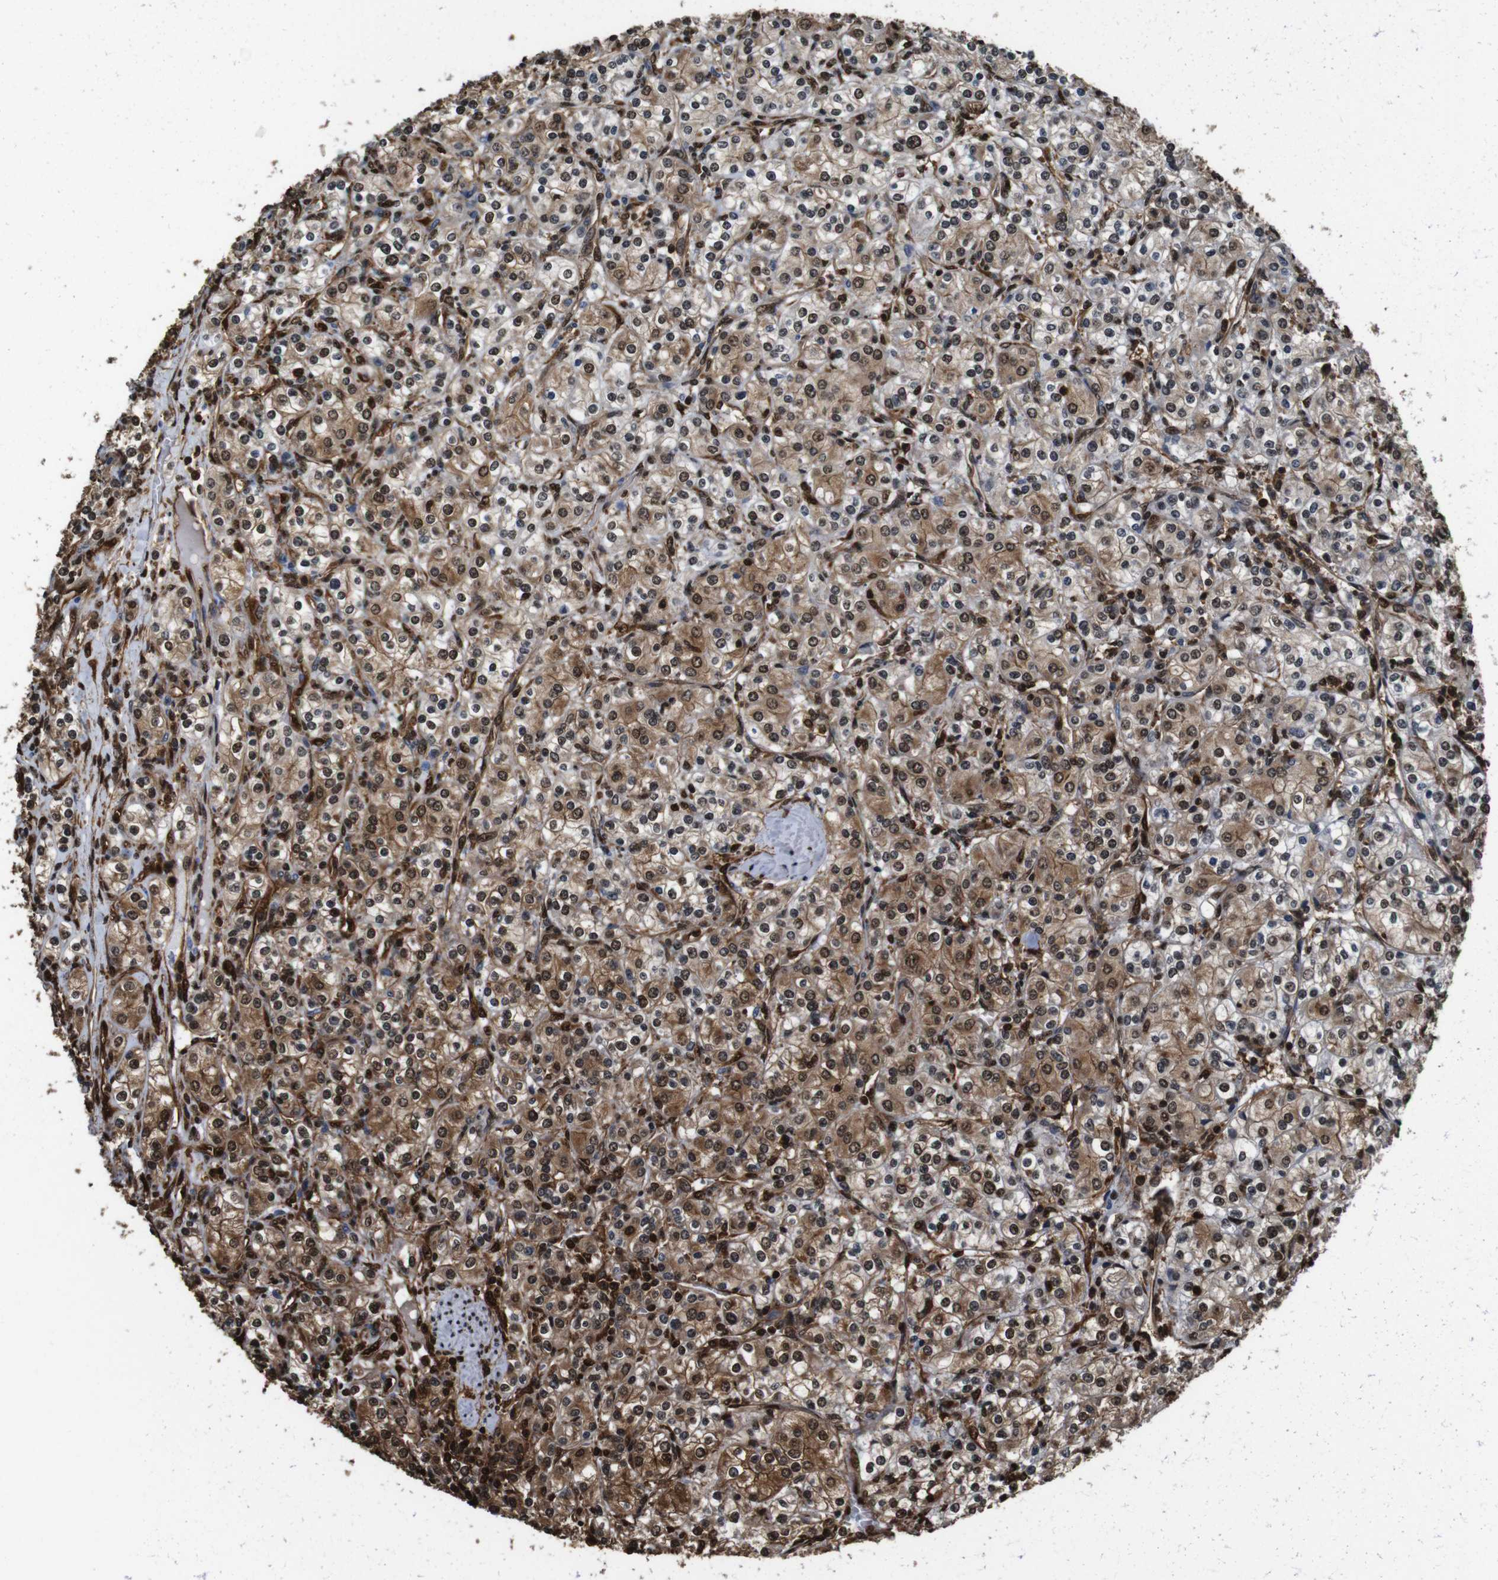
{"staining": {"intensity": "strong", "quantity": ">75%", "location": "cytoplasmic/membranous,nuclear"}, "tissue": "renal cancer", "cell_type": "Tumor cells", "image_type": "cancer", "snomed": [{"axis": "morphology", "description": "Adenocarcinoma, NOS"}, {"axis": "topography", "description": "Kidney"}], "caption": "About >75% of tumor cells in human renal cancer (adenocarcinoma) demonstrate strong cytoplasmic/membranous and nuclear protein positivity as visualized by brown immunohistochemical staining.", "gene": "VCP", "patient": {"sex": "male", "age": 77}}